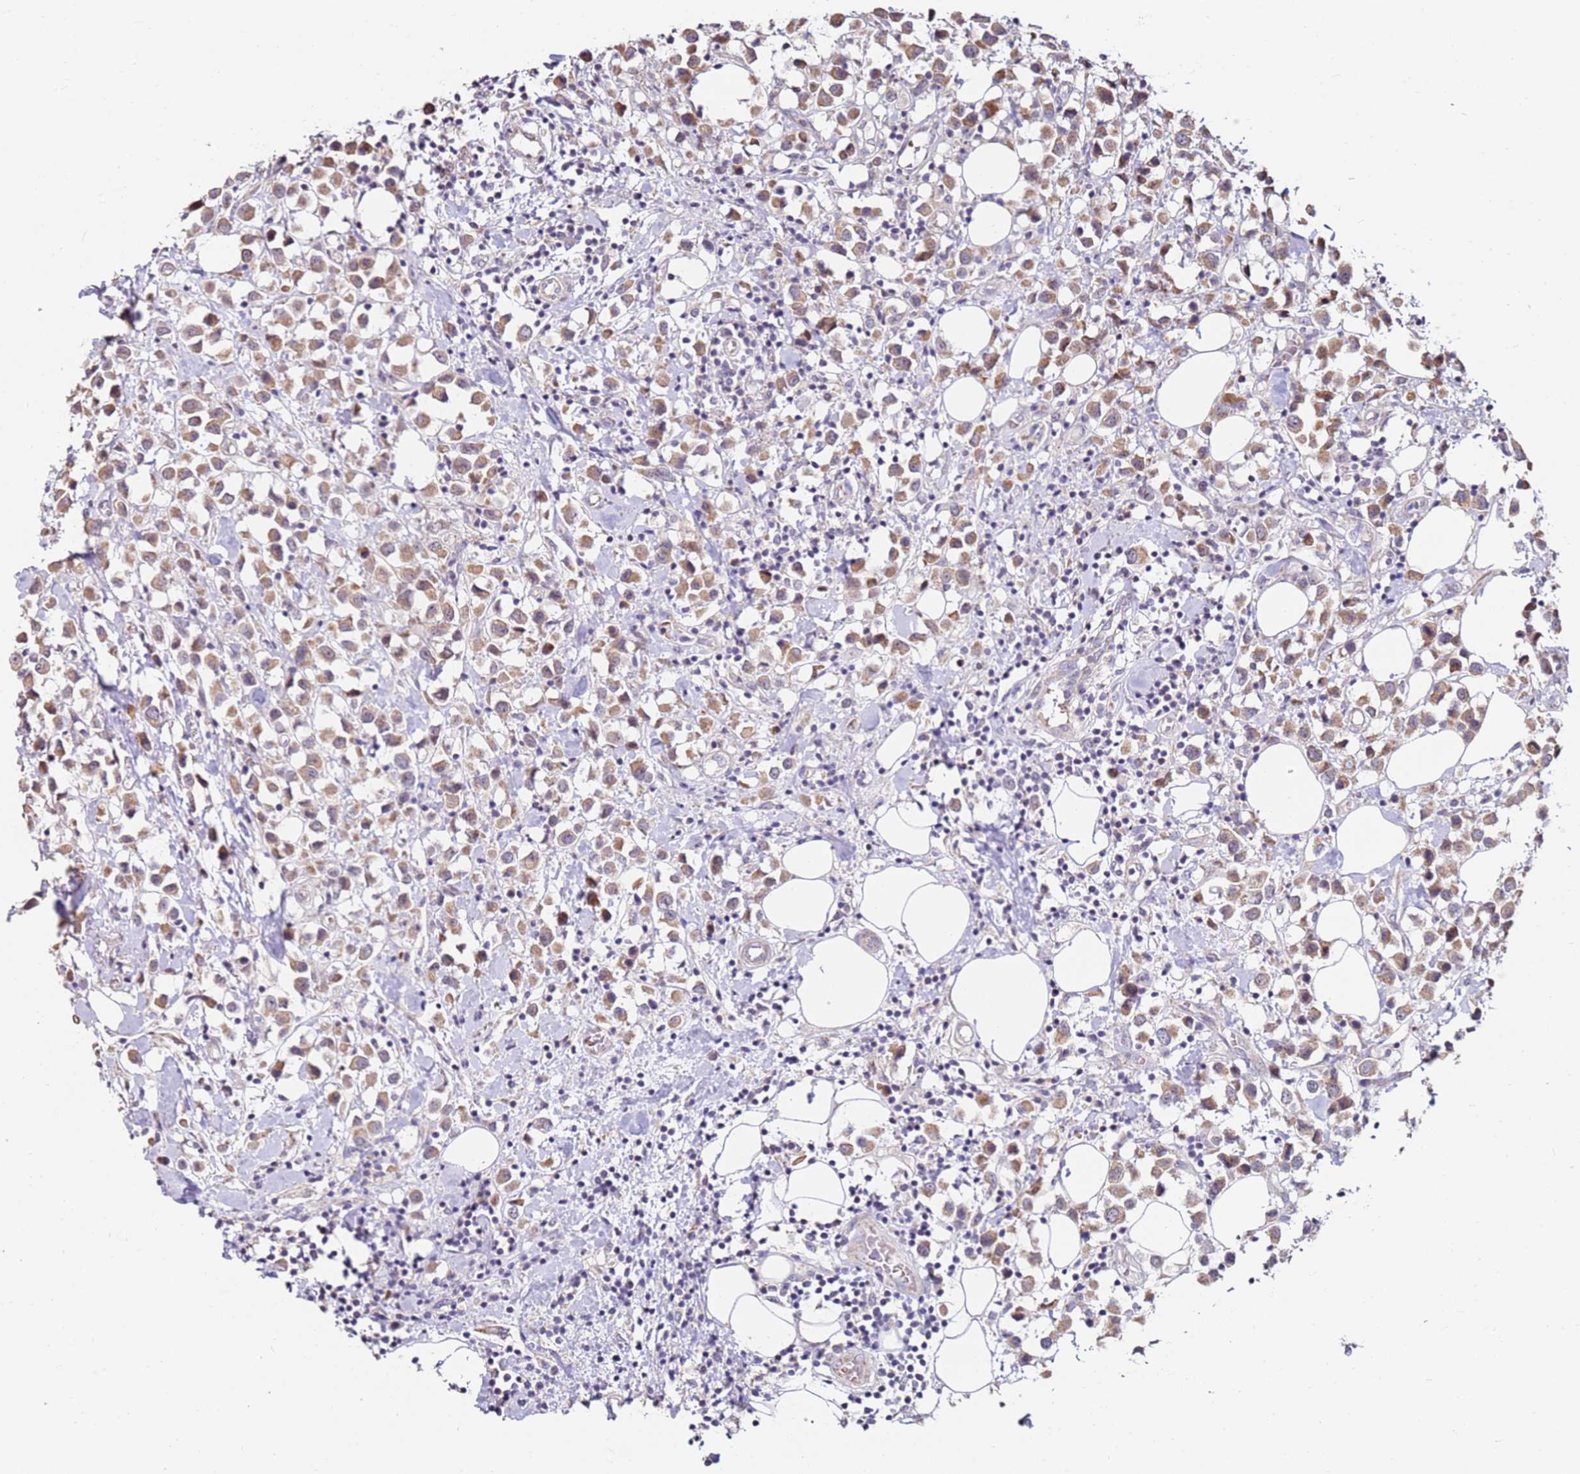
{"staining": {"intensity": "moderate", "quantity": ">75%", "location": "cytoplasmic/membranous"}, "tissue": "breast cancer", "cell_type": "Tumor cells", "image_type": "cancer", "snomed": [{"axis": "morphology", "description": "Duct carcinoma"}, {"axis": "topography", "description": "Breast"}], "caption": "Infiltrating ductal carcinoma (breast) stained for a protein reveals moderate cytoplasmic/membranous positivity in tumor cells.", "gene": "RARS2", "patient": {"sex": "female", "age": 61}}